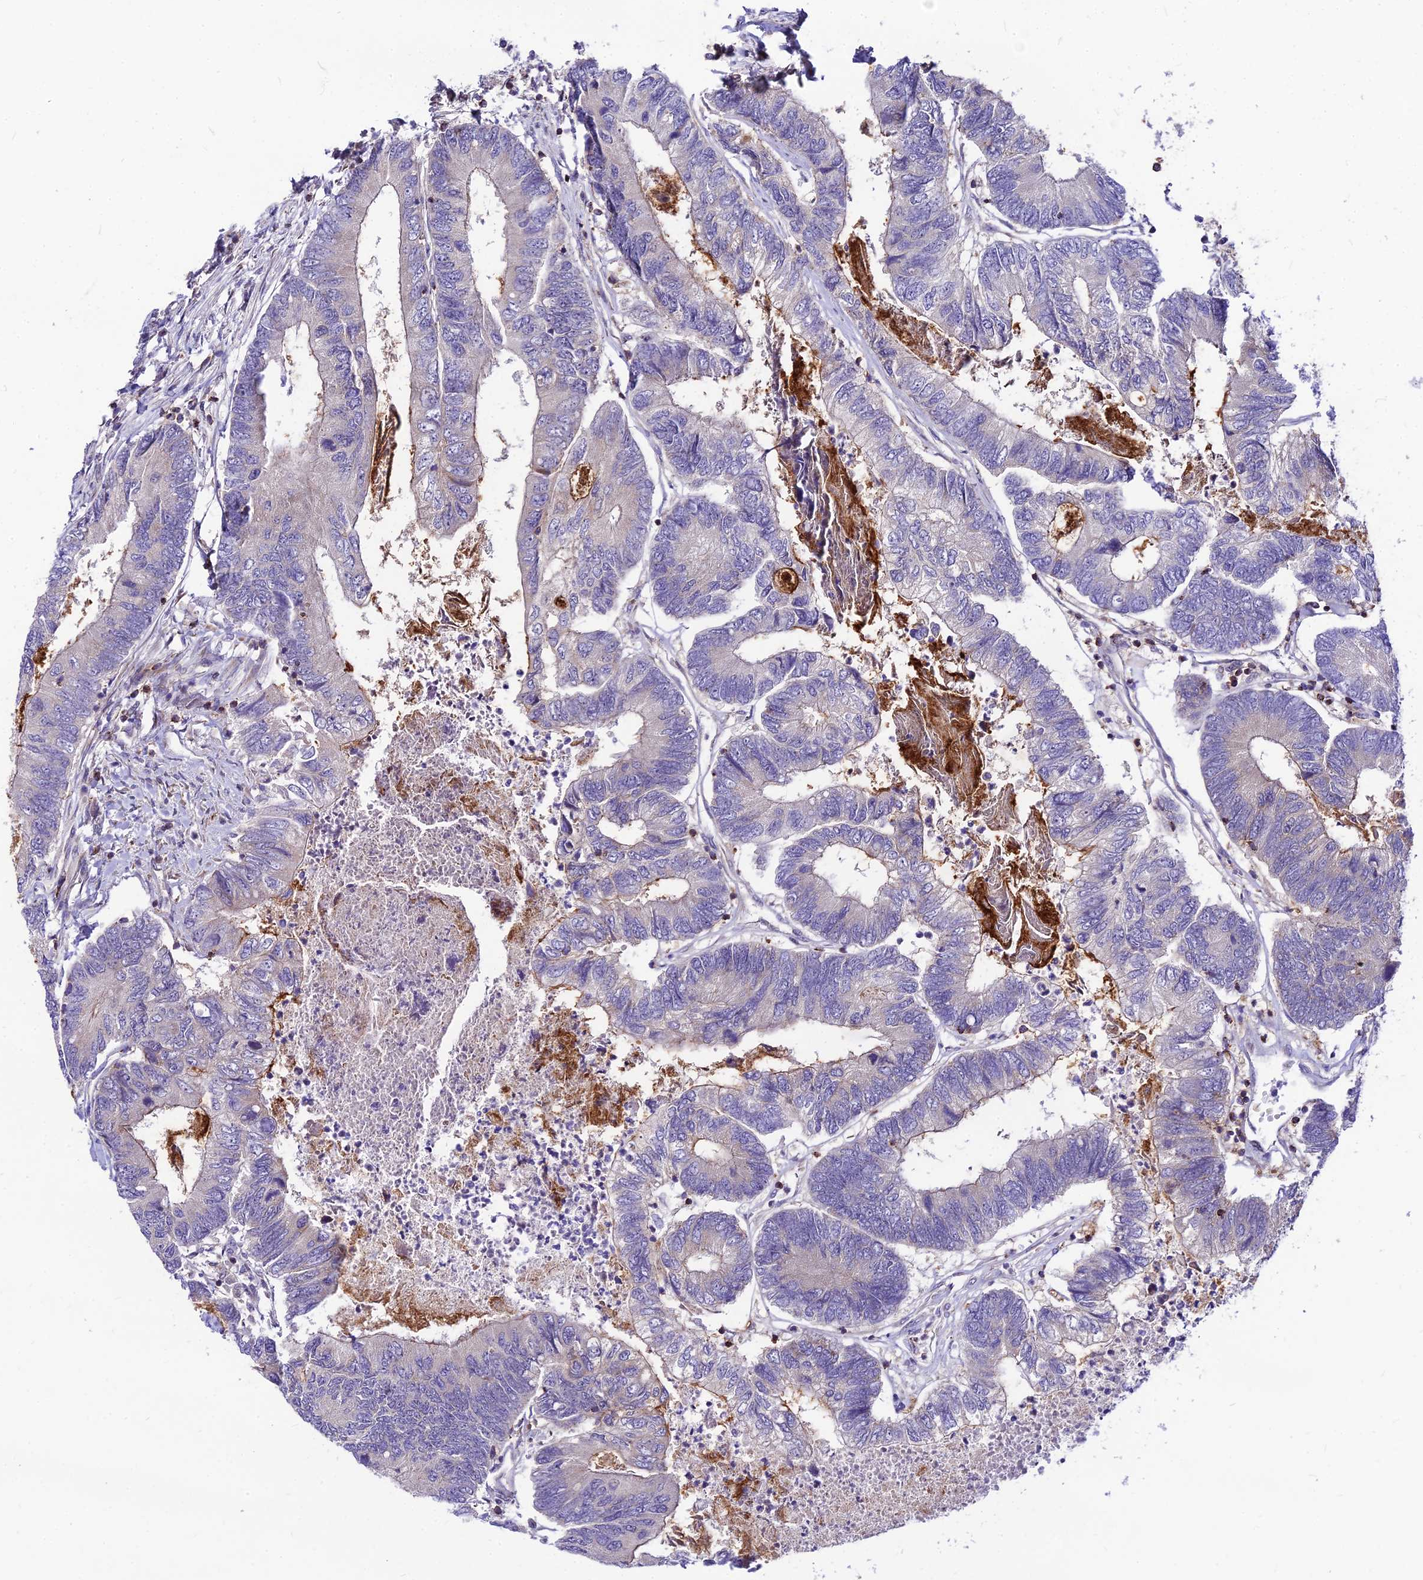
{"staining": {"intensity": "moderate", "quantity": "<25%", "location": "cytoplasmic/membranous"}, "tissue": "colorectal cancer", "cell_type": "Tumor cells", "image_type": "cancer", "snomed": [{"axis": "morphology", "description": "Adenocarcinoma, NOS"}, {"axis": "topography", "description": "Colon"}], "caption": "Adenocarcinoma (colorectal) stained with DAB (3,3'-diaminobenzidine) immunohistochemistry shows low levels of moderate cytoplasmic/membranous positivity in approximately <25% of tumor cells. The protein is shown in brown color, while the nuclei are stained blue.", "gene": "C6orf132", "patient": {"sex": "female", "age": 67}}